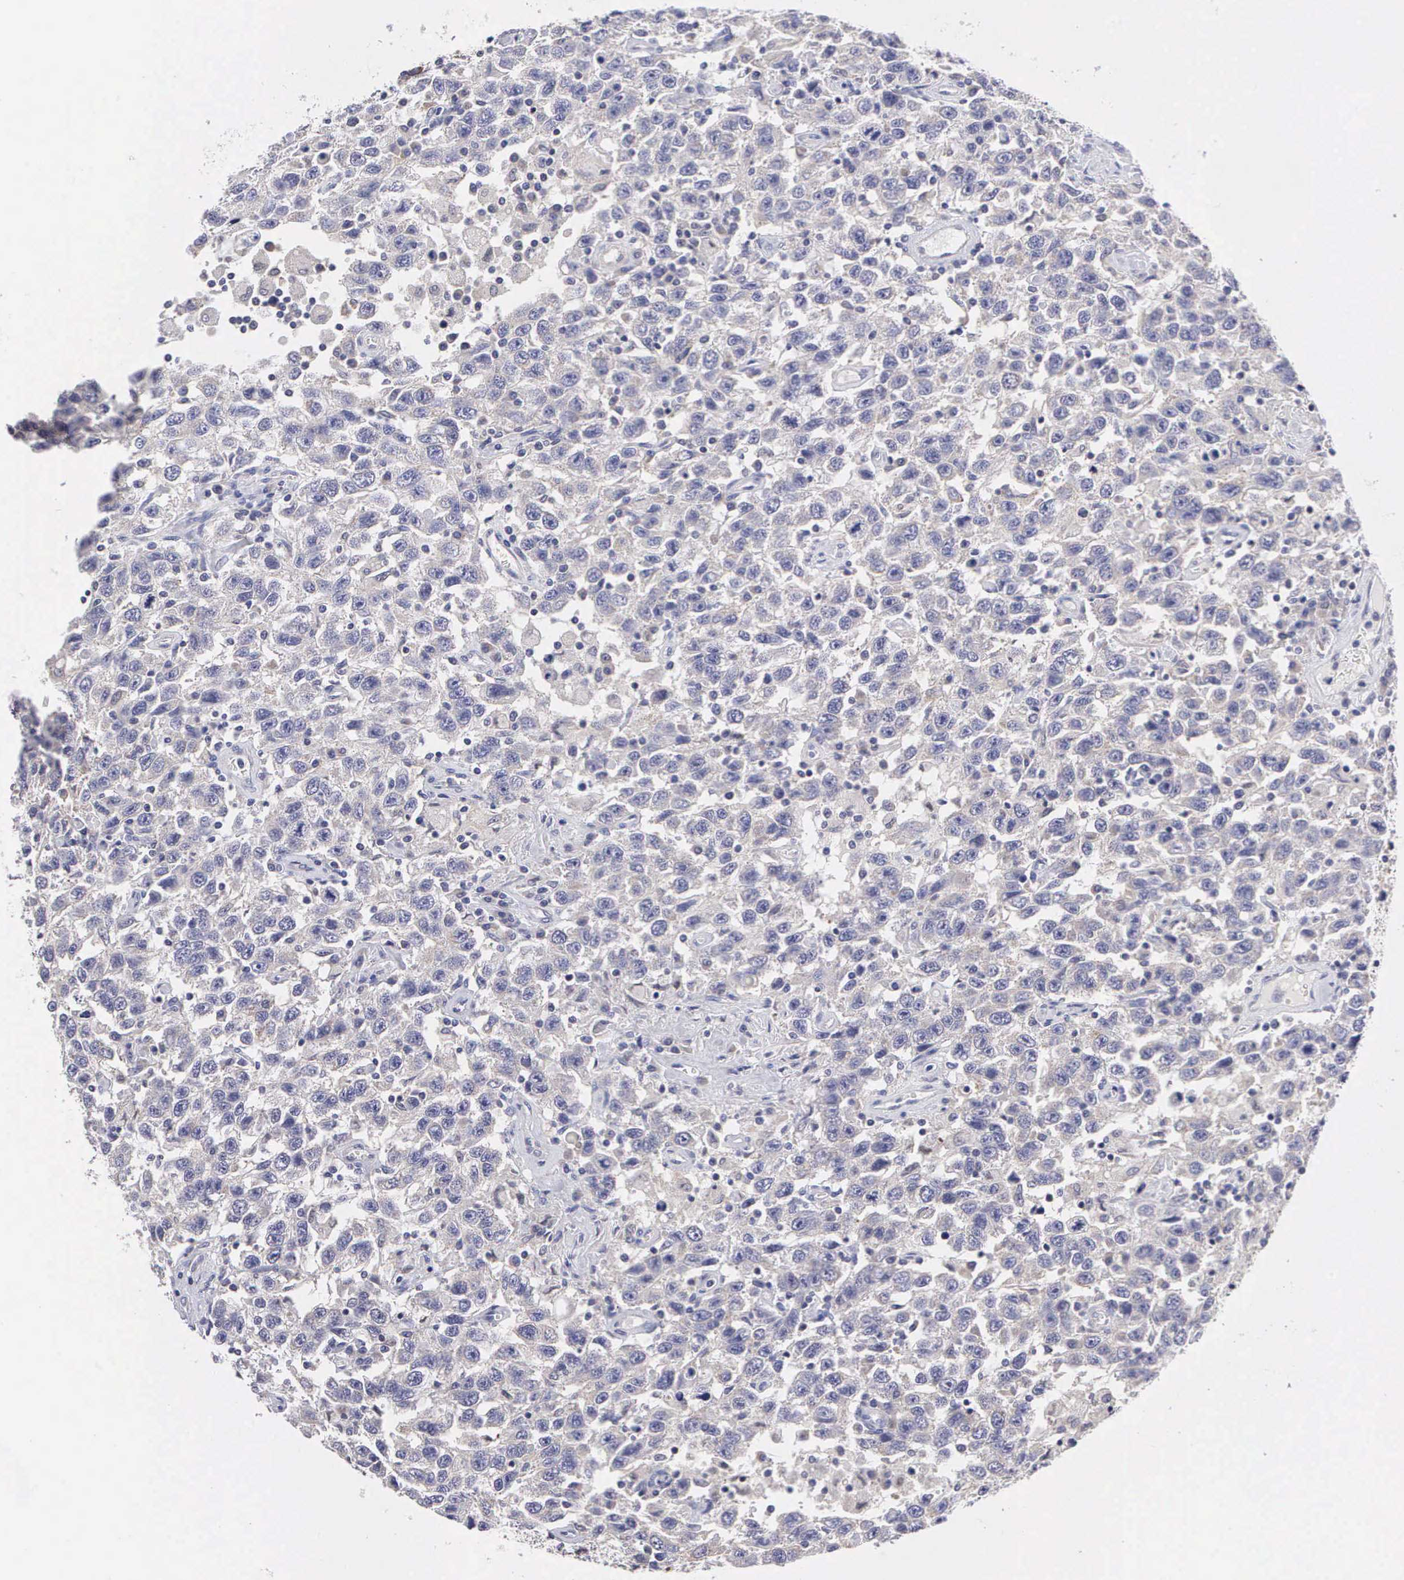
{"staining": {"intensity": "negative", "quantity": "none", "location": "none"}, "tissue": "testis cancer", "cell_type": "Tumor cells", "image_type": "cancer", "snomed": [{"axis": "morphology", "description": "Seminoma, NOS"}, {"axis": "topography", "description": "Testis"}], "caption": "Photomicrograph shows no protein expression in tumor cells of seminoma (testis) tissue.", "gene": "GRIPAP1", "patient": {"sex": "male", "age": 41}}